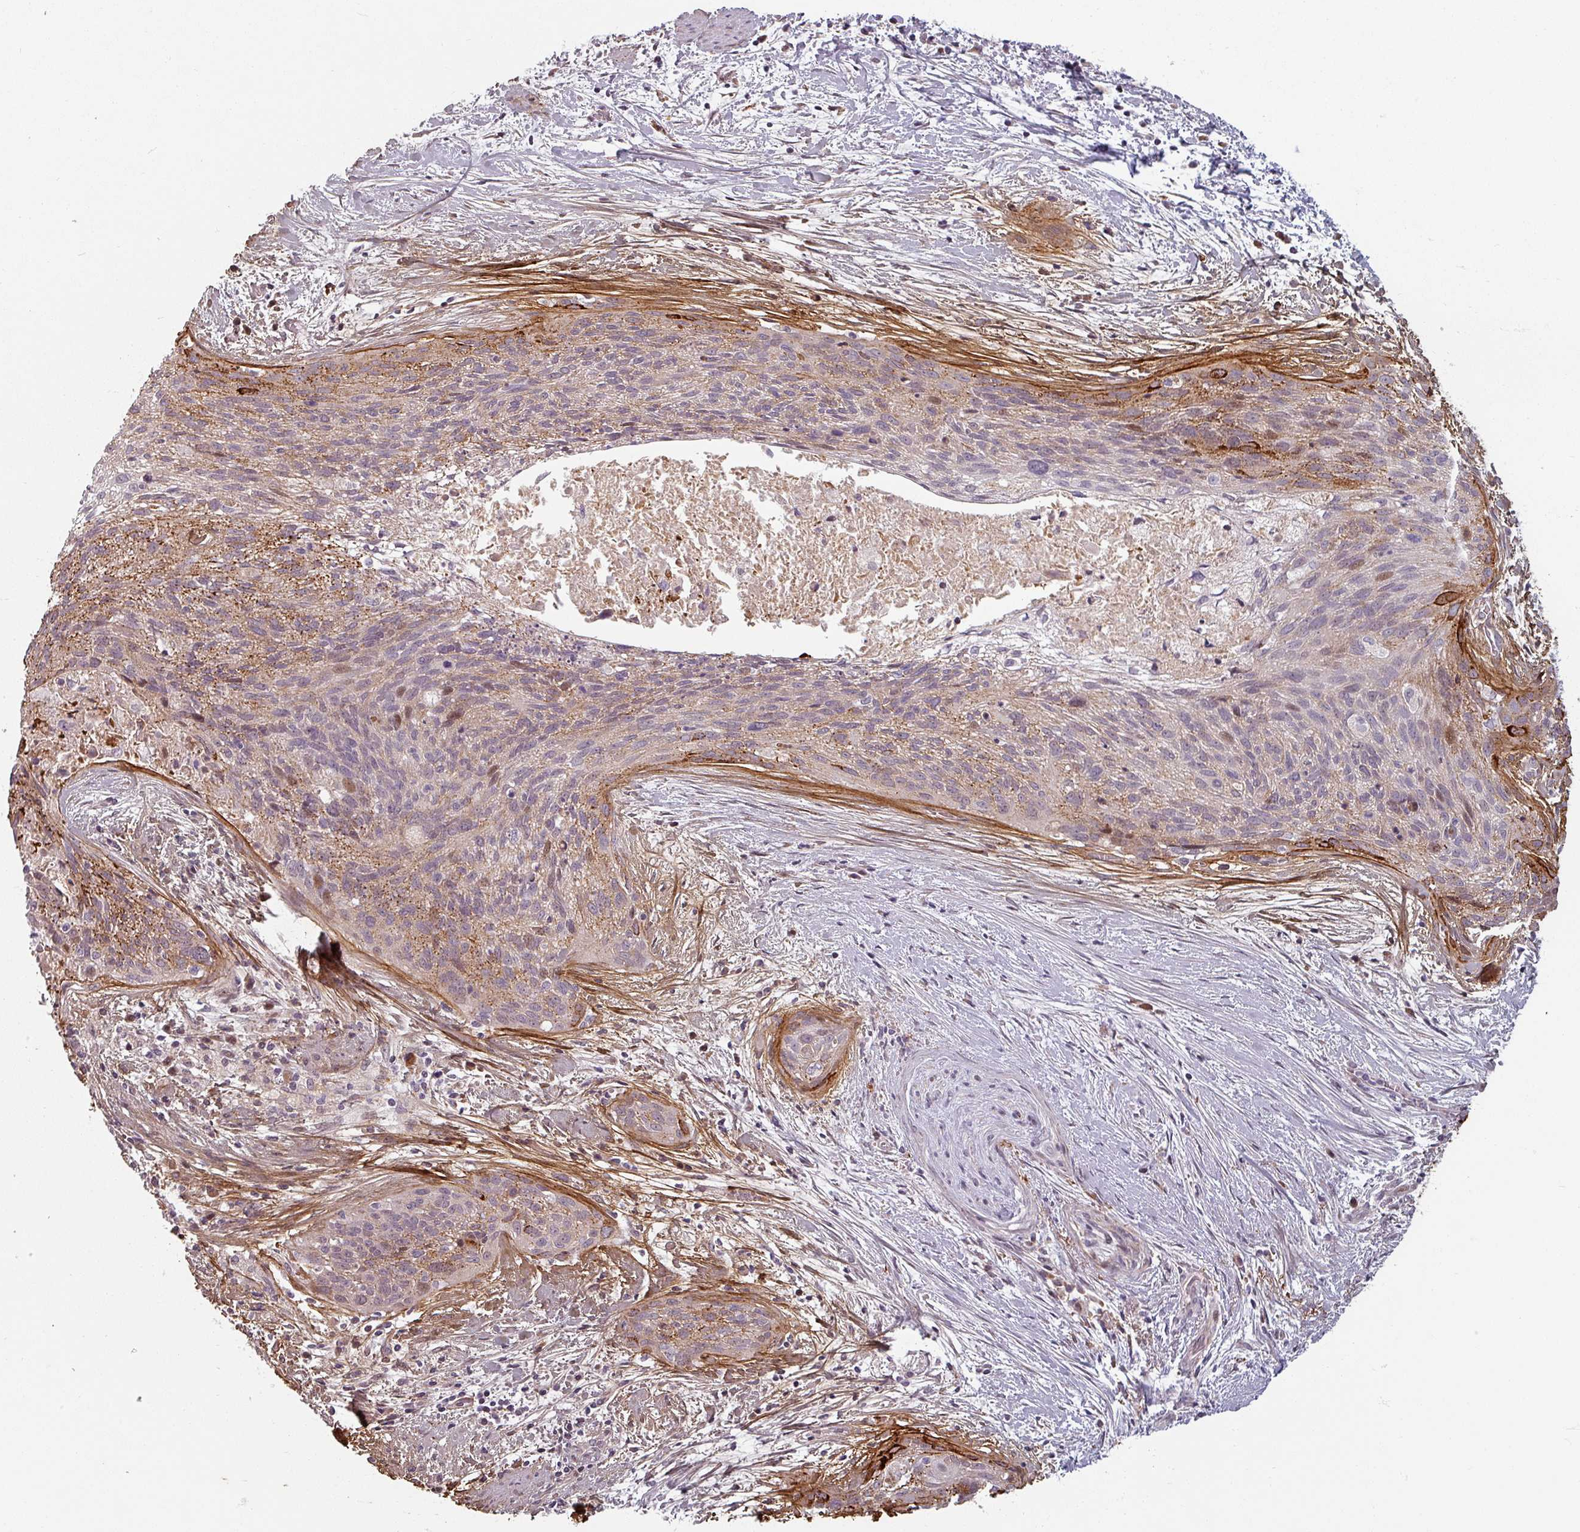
{"staining": {"intensity": "strong", "quantity": "<25%", "location": "cytoplasmic/membranous"}, "tissue": "cervical cancer", "cell_type": "Tumor cells", "image_type": "cancer", "snomed": [{"axis": "morphology", "description": "Squamous cell carcinoma, NOS"}, {"axis": "topography", "description": "Cervix"}], "caption": "Protein staining of cervical cancer (squamous cell carcinoma) tissue shows strong cytoplasmic/membranous staining in approximately <25% of tumor cells. (DAB IHC, brown staining for protein, blue staining for nuclei).", "gene": "CYB5RL", "patient": {"sex": "female", "age": 55}}